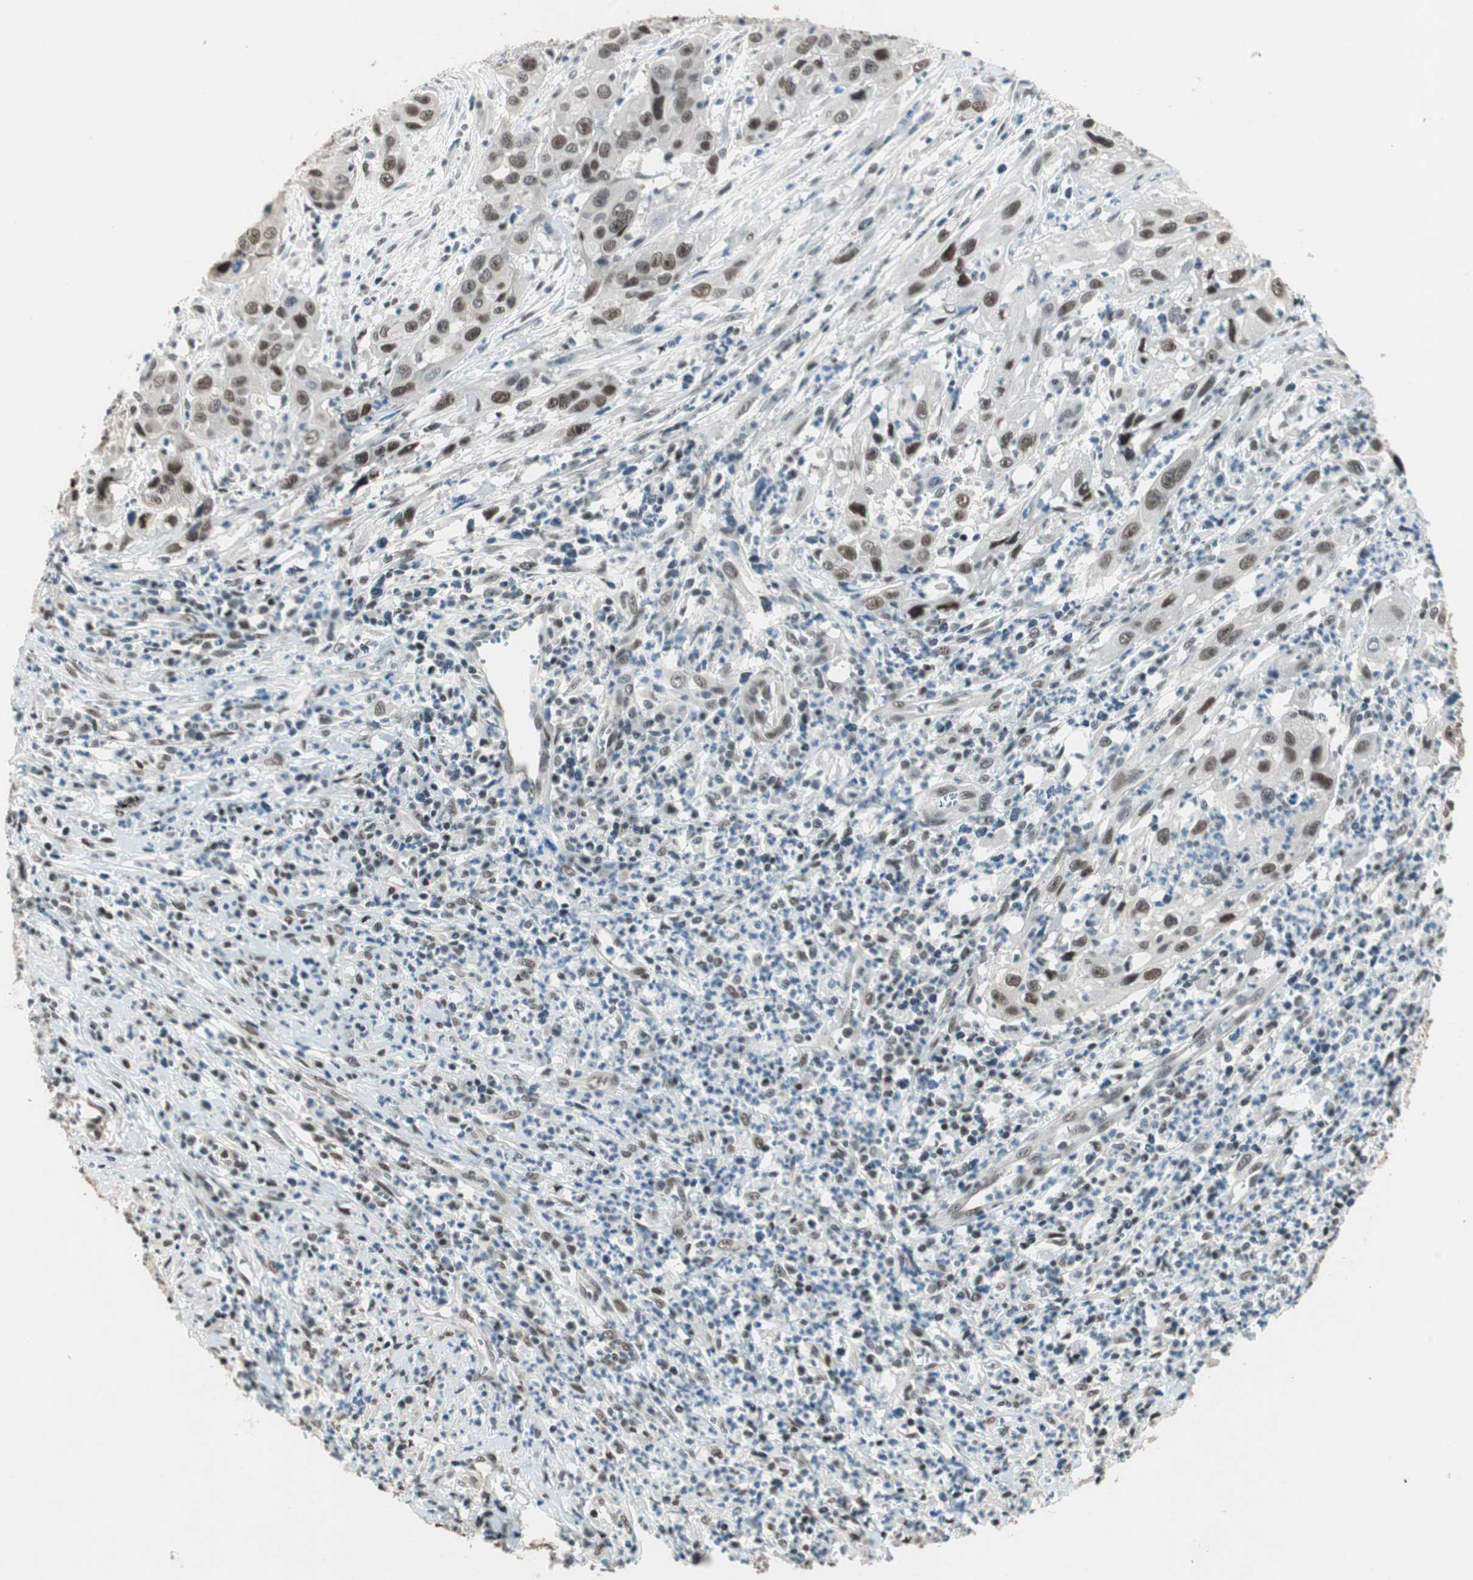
{"staining": {"intensity": "moderate", "quantity": ">75%", "location": "nuclear"}, "tissue": "cervical cancer", "cell_type": "Tumor cells", "image_type": "cancer", "snomed": [{"axis": "morphology", "description": "Squamous cell carcinoma, NOS"}, {"axis": "topography", "description": "Cervix"}], "caption": "Cervical squamous cell carcinoma stained for a protein shows moderate nuclear positivity in tumor cells.", "gene": "ZBTB17", "patient": {"sex": "female", "age": 32}}